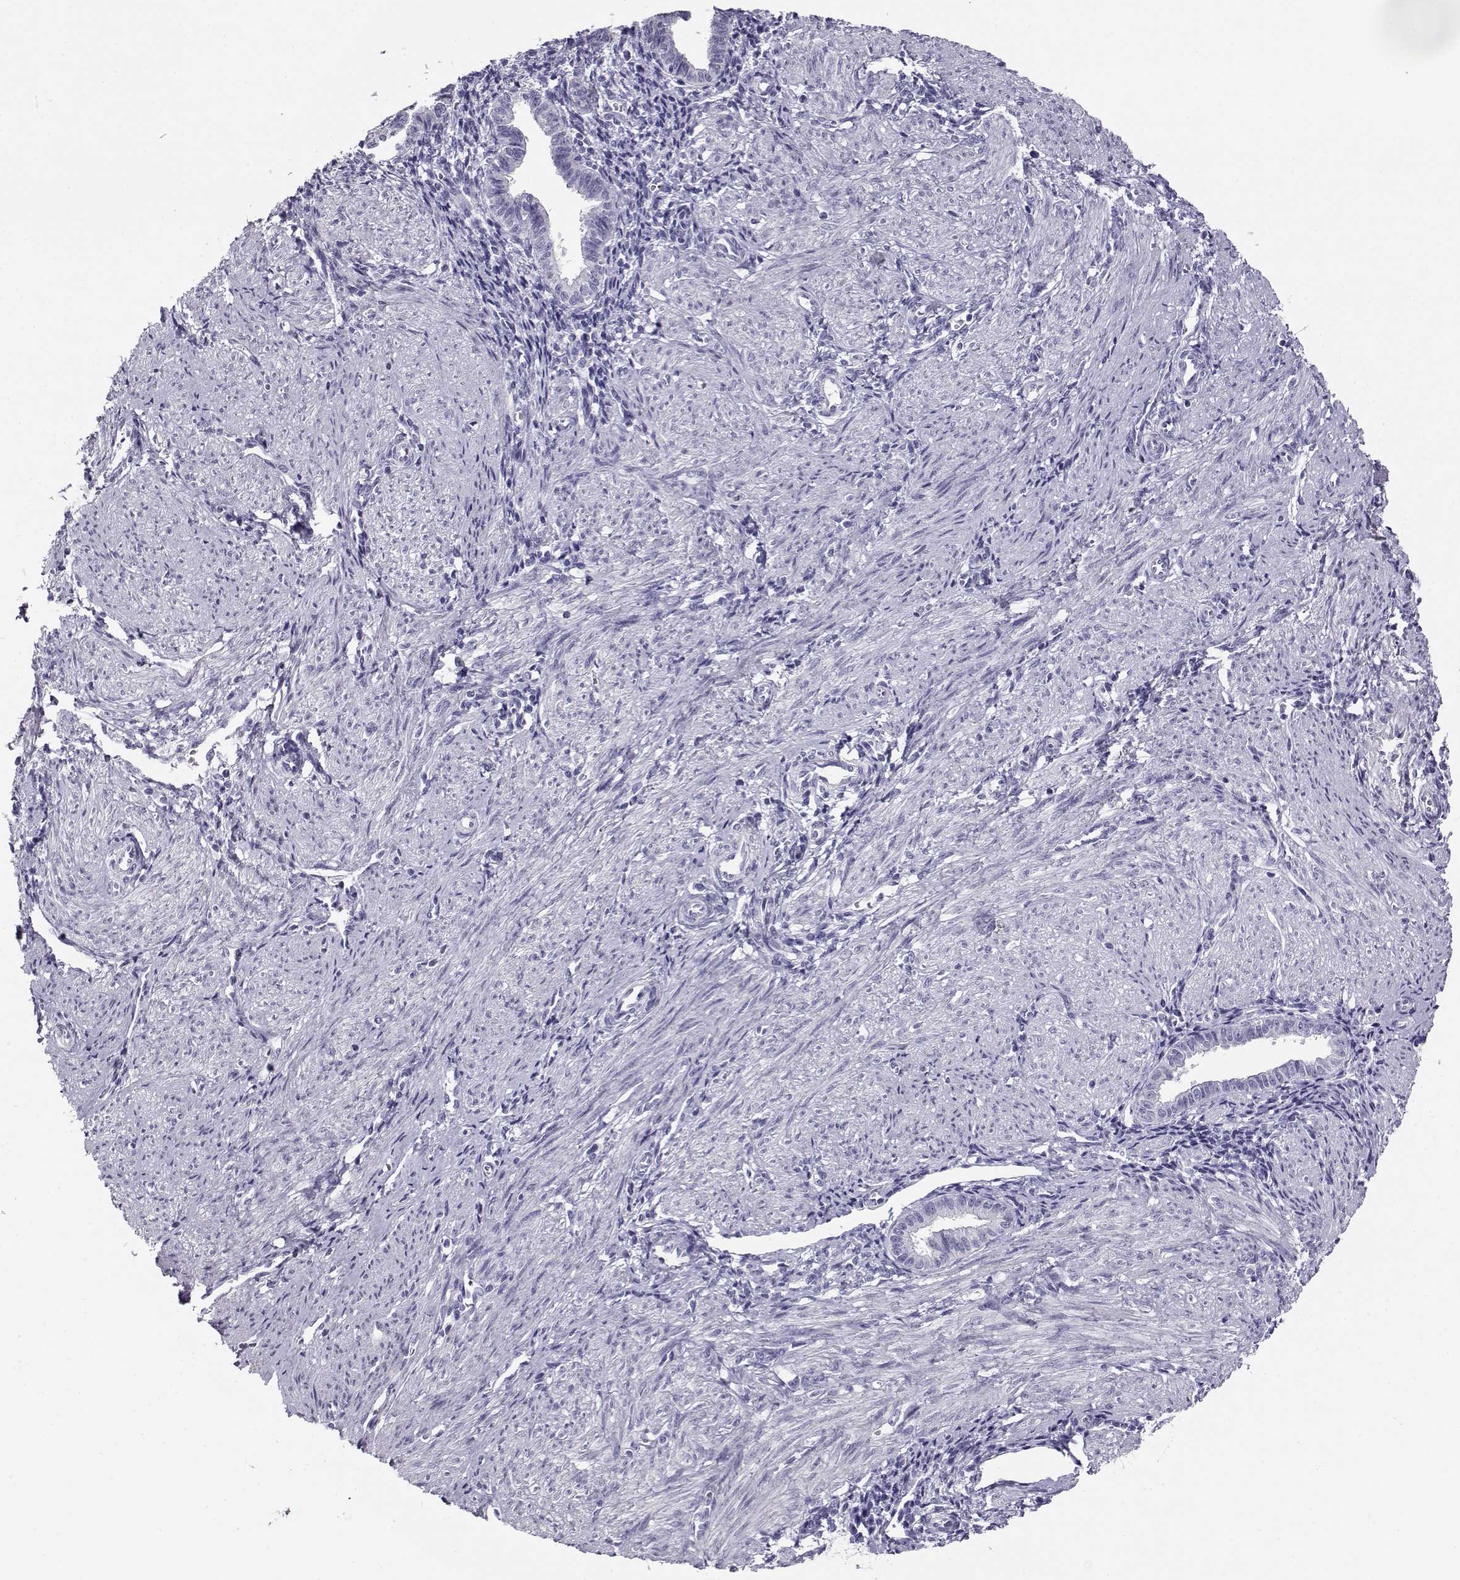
{"staining": {"intensity": "negative", "quantity": "none", "location": "none"}, "tissue": "endometrium", "cell_type": "Cells in endometrial stroma", "image_type": "normal", "snomed": [{"axis": "morphology", "description": "Normal tissue, NOS"}, {"axis": "topography", "description": "Endometrium"}], "caption": "Cells in endometrial stroma are negative for protein expression in unremarkable human endometrium. (DAB (3,3'-diaminobenzidine) immunohistochemistry with hematoxylin counter stain).", "gene": "CABS1", "patient": {"sex": "female", "age": 37}}